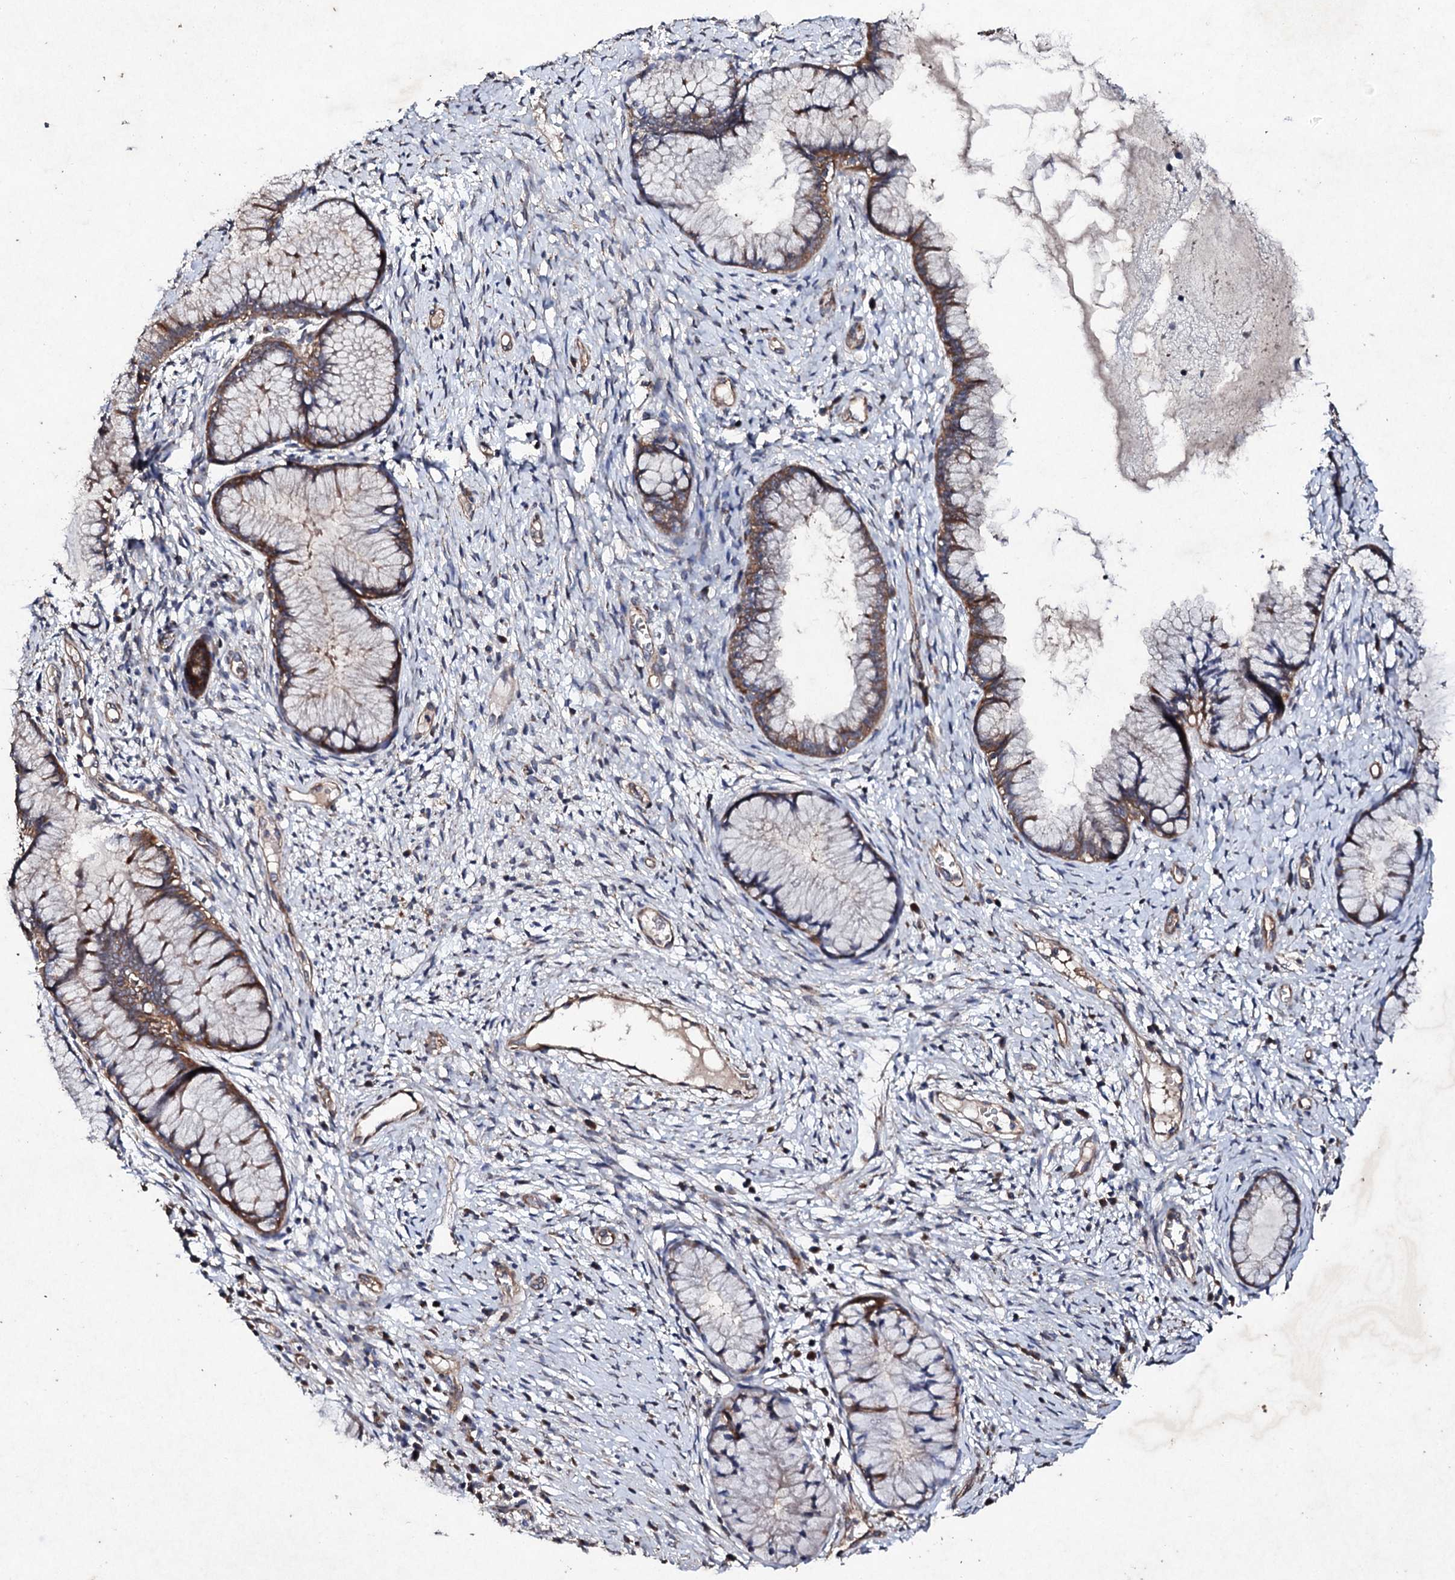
{"staining": {"intensity": "moderate", "quantity": "25%-75%", "location": "cytoplasmic/membranous"}, "tissue": "cervix", "cell_type": "Glandular cells", "image_type": "normal", "snomed": [{"axis": "morphology", "description": "Normal tissue, NOS"}, {"axis": "topography", "description": "Cervix"}], "caption": "Benign cervix reveals moderate cytoplasmic/membranous staining in about 25%-75% of glandular cells.", "gene": "MOCOS", "patient": {"sex": "female", "age": 42}}